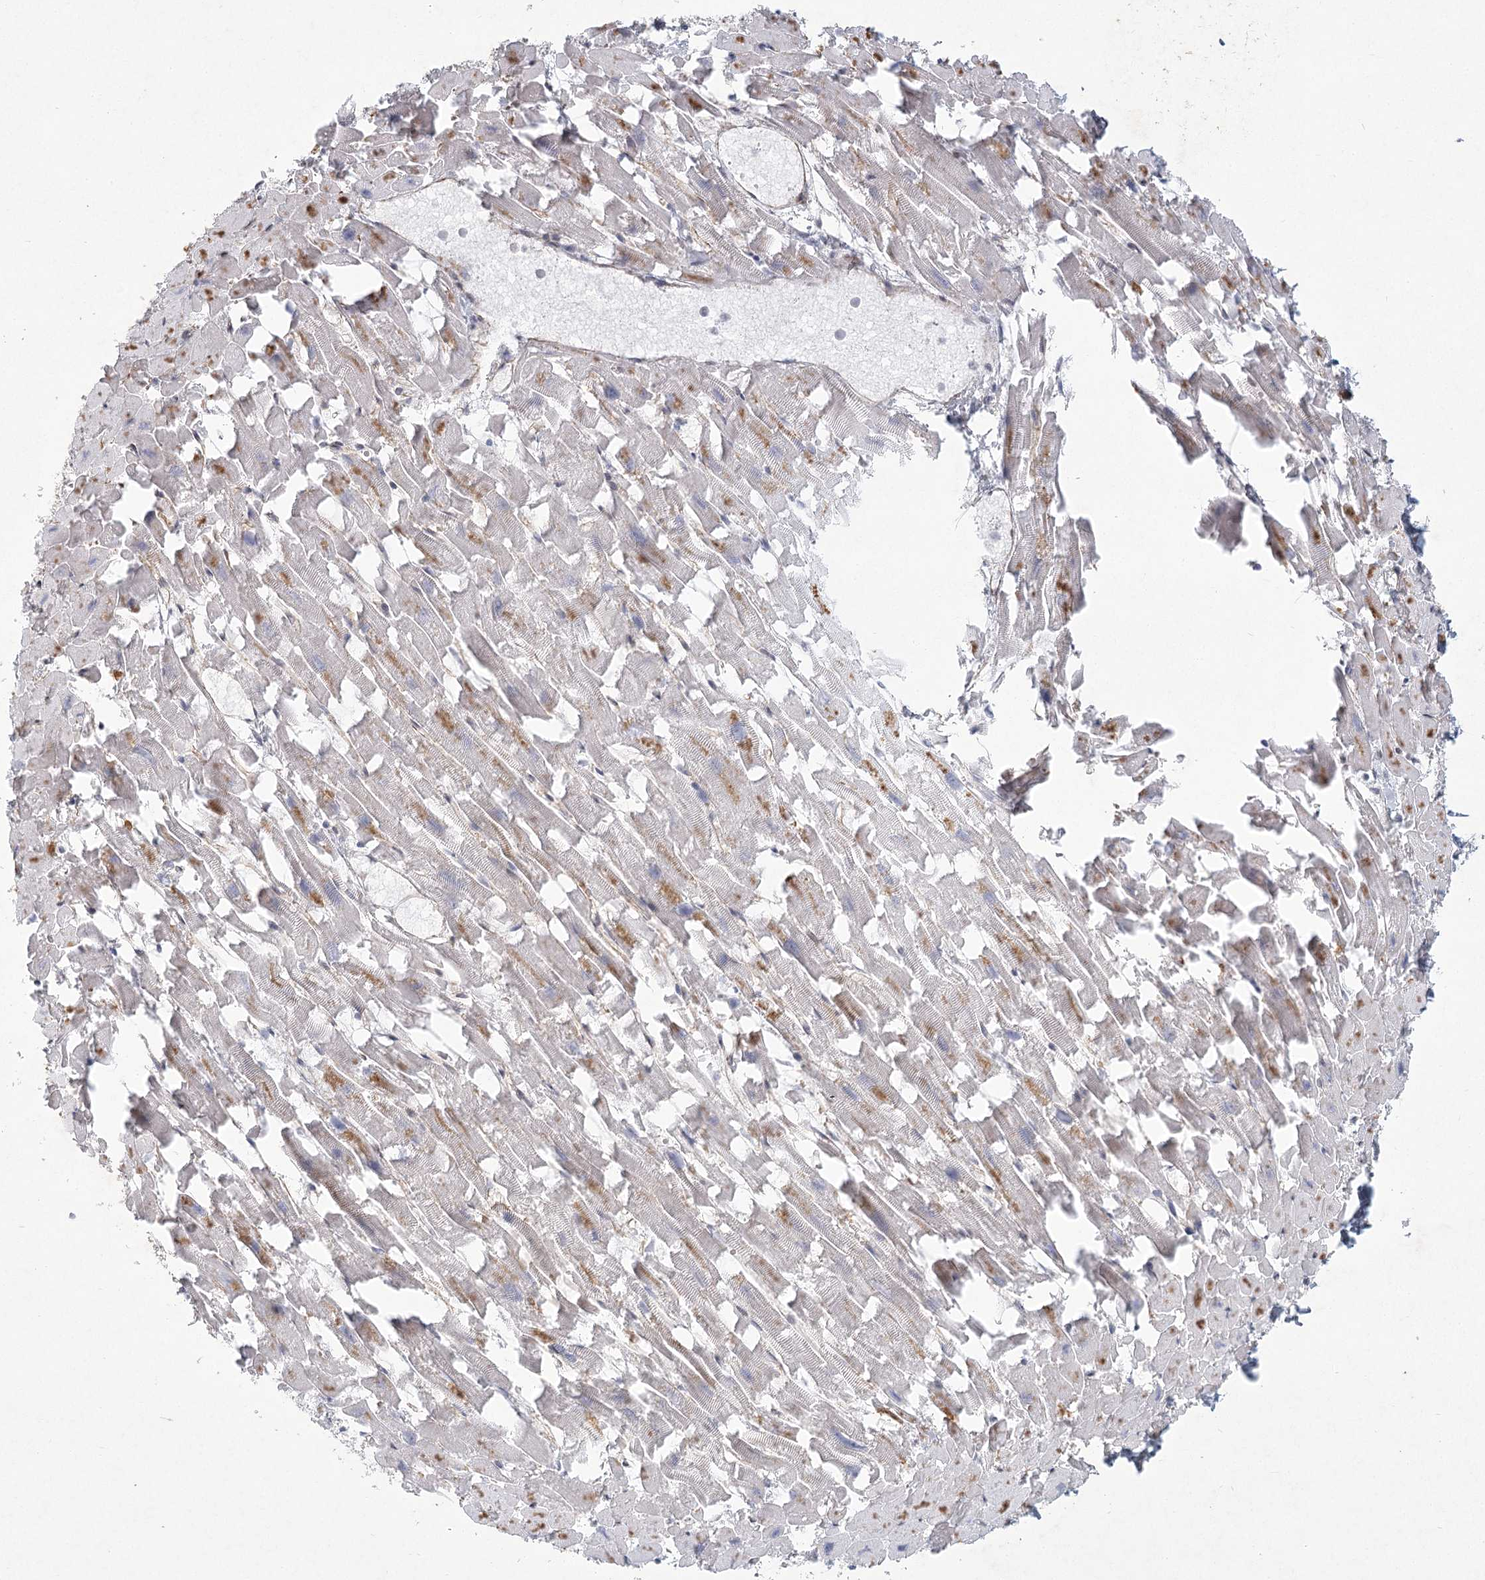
{"staining": {"intensity": "moderate", "quantity": "<25%", "location": "cytoplasmic/membranous"}, "tissue": "heart muscle", "cell_type": "Cardiomyocytes", "image_type": "normal", "snomed": [{"axis": "morphology", "description": "Normal tissue, NOS"}, {"axis": "topography", "description": "Heart"}], "caption": "Immunohistochemical staining of benign heart muscle displays low levels of moderate cytoplasmic/membranous positivity in about <25% of cardiomyocytes. Immunohistochemistry (ihc) stains the protein in brown and the nuclei are stained blue.", "gene": "MEPE", "patient": {"sex": "female", "age": 64}}